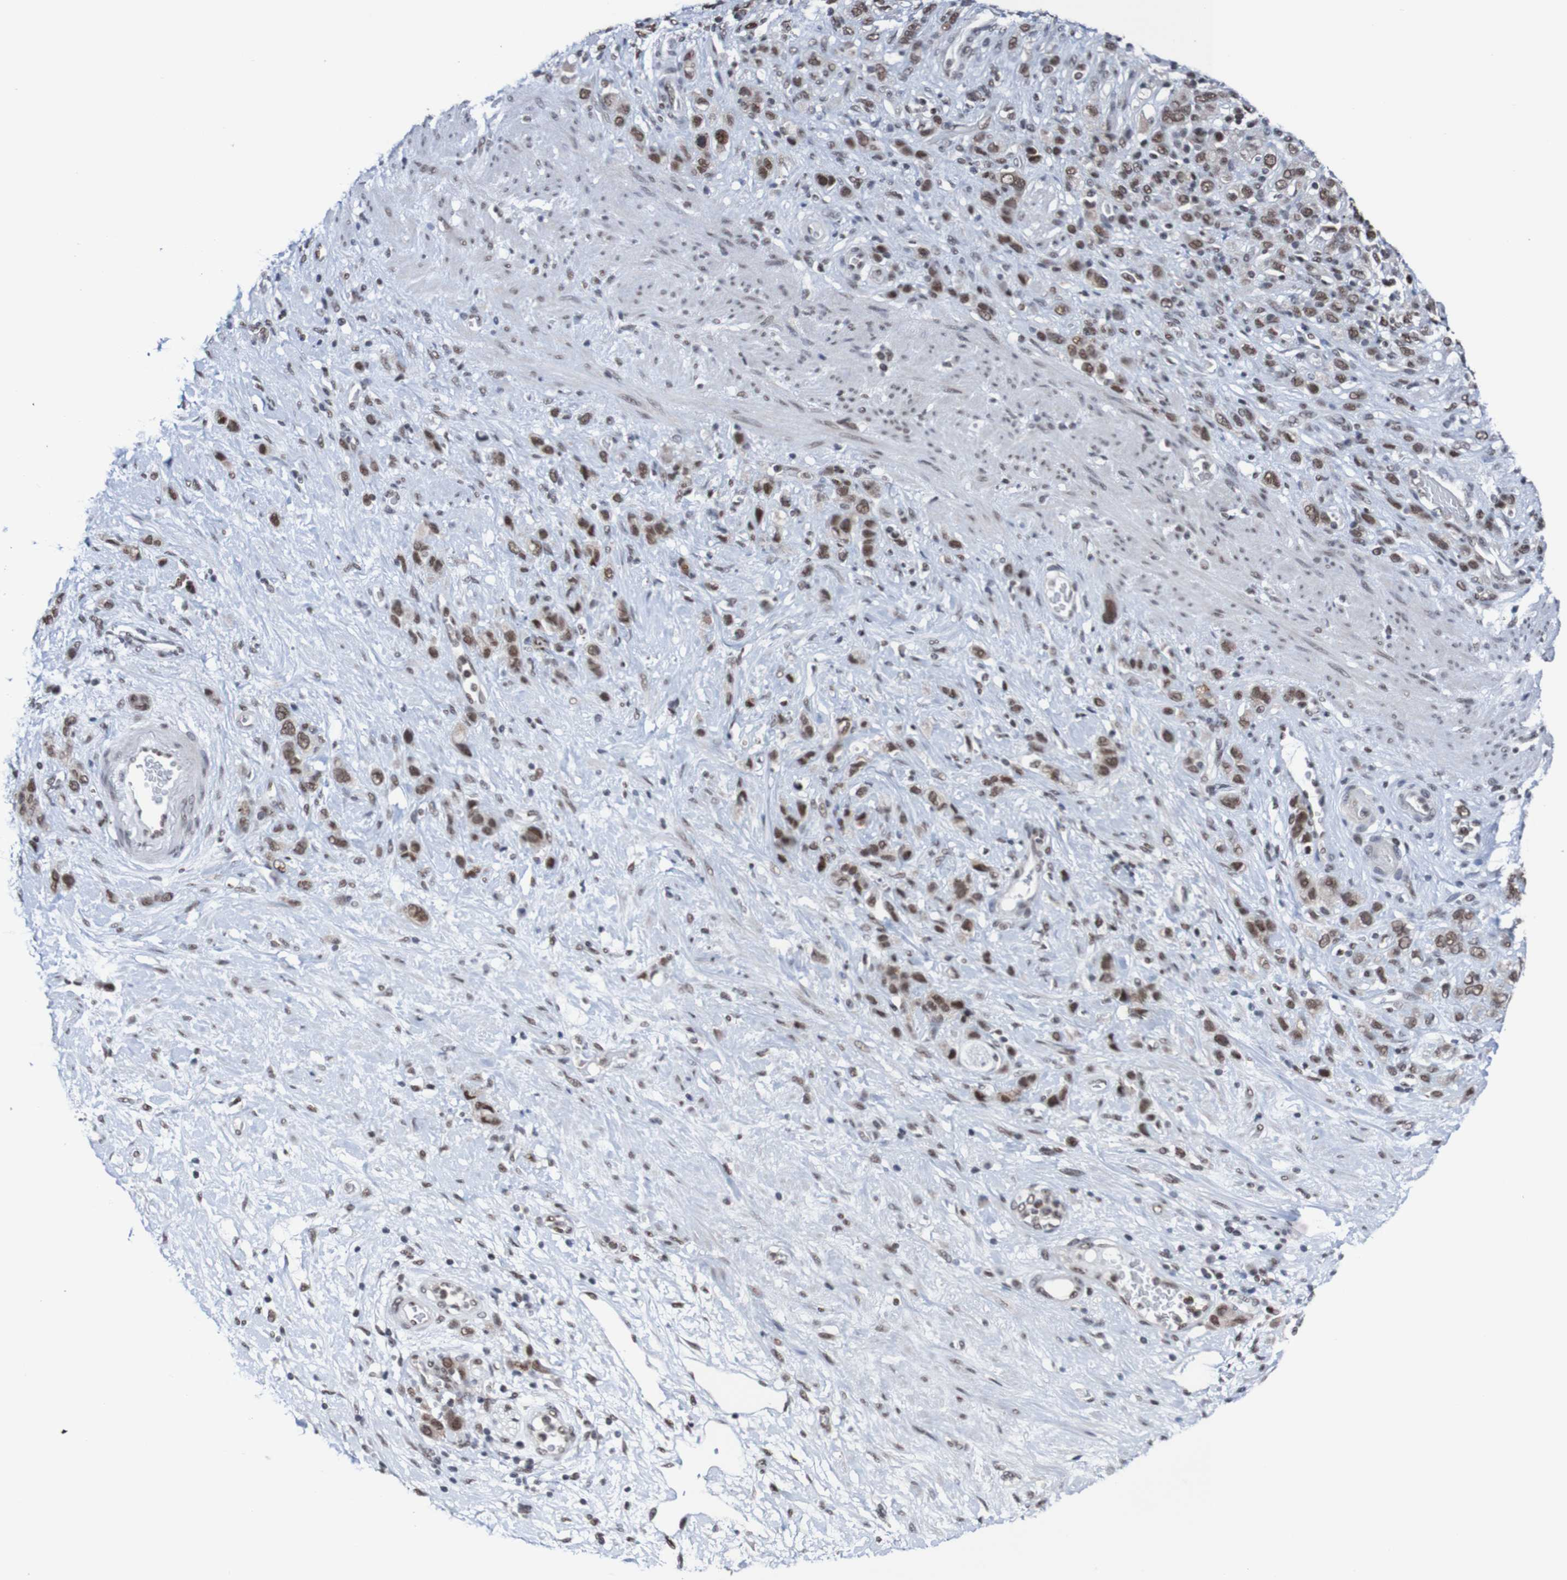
{"staining": {"intensity": "moderate", "quantity": ">75%", "location": "nuclear"}, "tissue": "stomach cancer", "cell_type": "Tumor cells", "image_type": "cancer", "snomed": [{"axis": "morphology", "description": "Adenocarcinoma, NOS"}, {"axis": "morphology", "description": "Adenocarcinoma, High grade"}, {"axis": "topography", "description": "Stomach, upper"}, {"axis": "topography", "description": "Stomach, lower"}], "caption": "This histopathology image demonstrates stomach cancer (adenocarcinoma) stained with immunohistochemistry (IHC) to label a protein in brown. The nuclear of tumor cells show moderate positivity for the protein. Nuclei are counter-stained blue.", "gene": "CDC5L", "patient": {"sex": "female", "age": 65}}